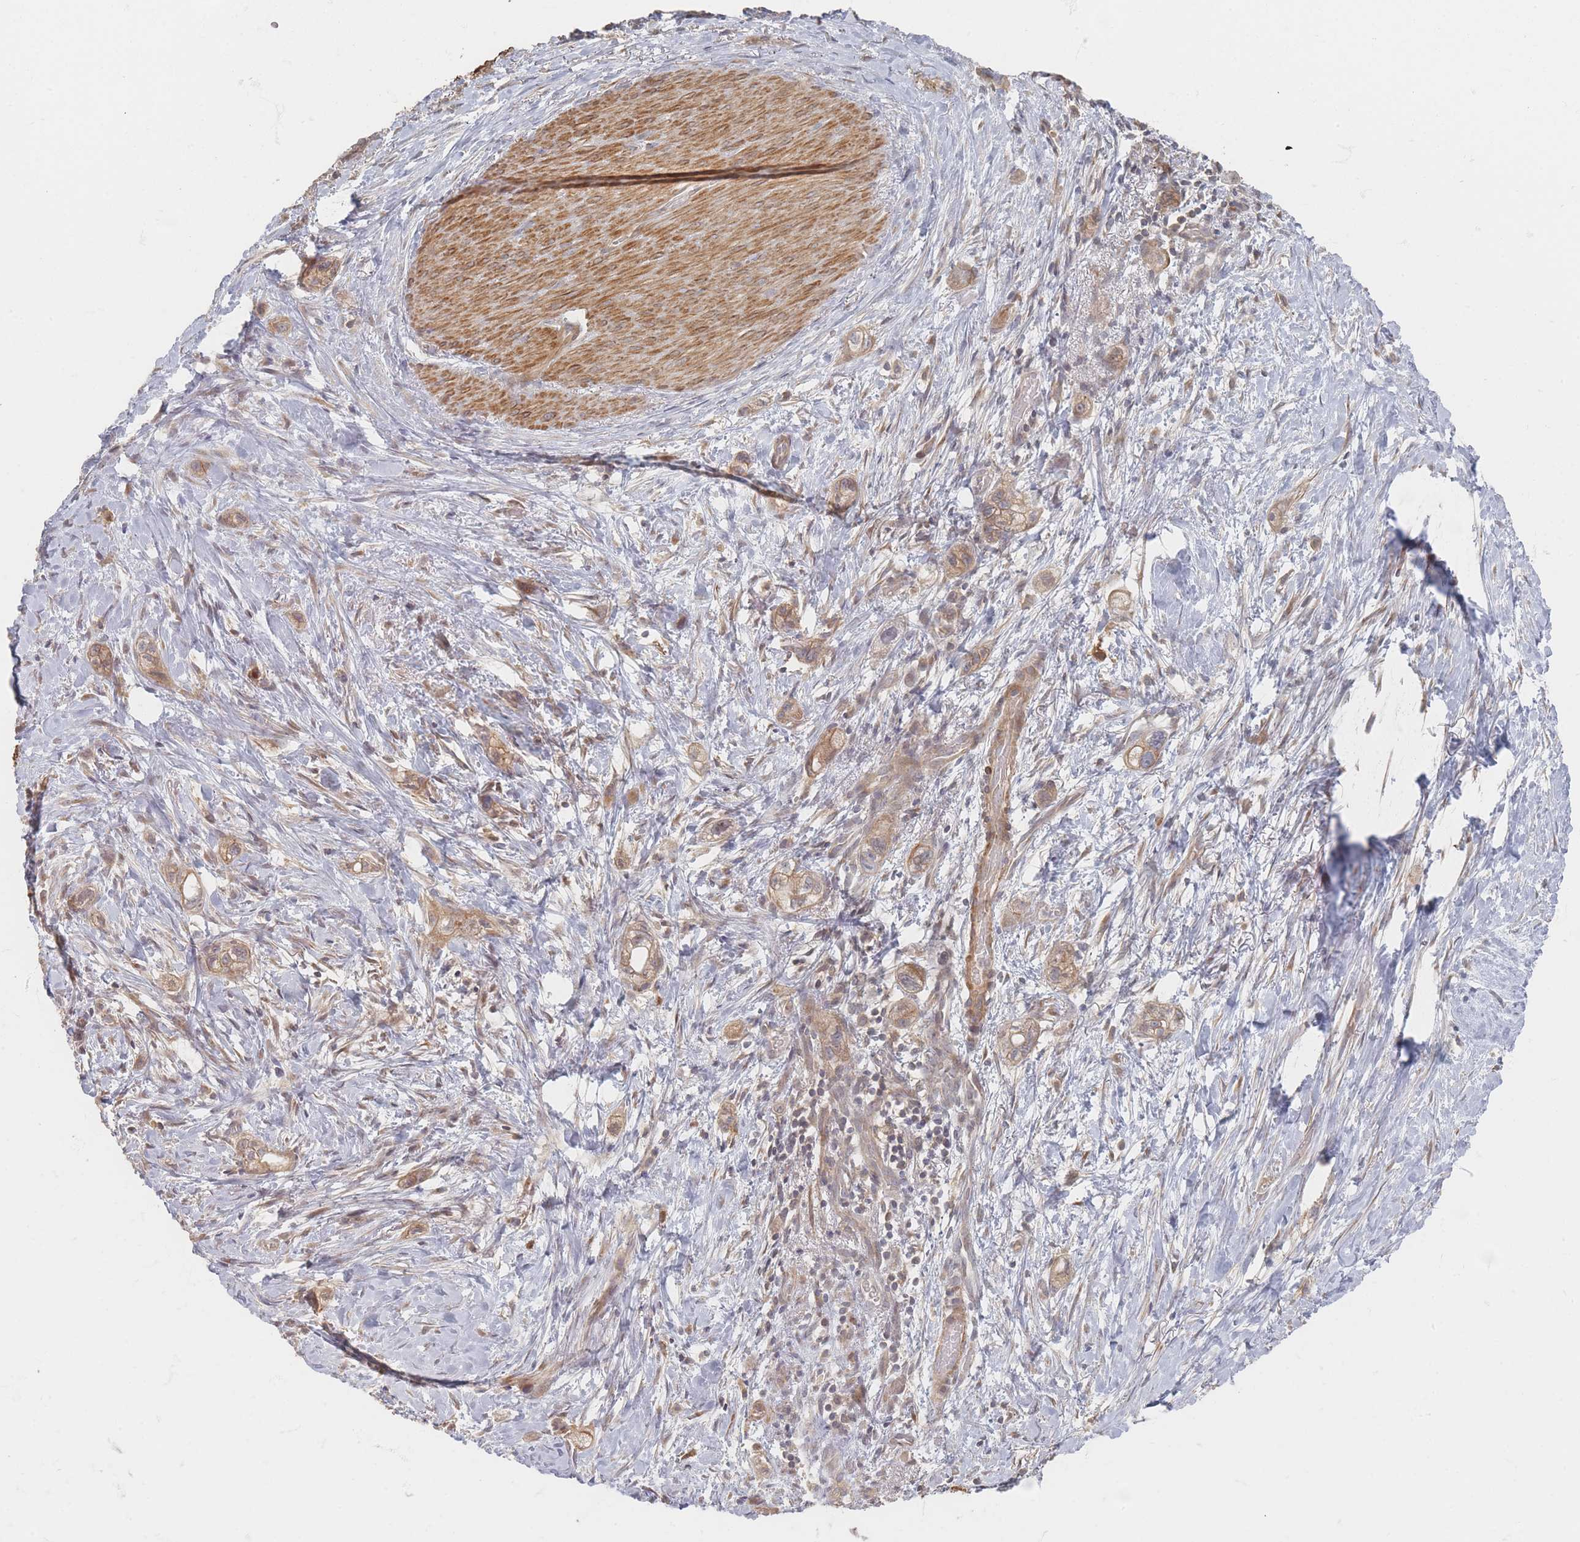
{"staining": {"intensity": "weak", "quantity": ">75%", "location": "cytoplasmic/membranous"}, "tissue": "stomach cancer", "cell_type": "Tumor cells", "image_type": "cancer", "snomed": [{"axis": "morphology", "description": "Adenocarcinoma, NOS"}, {"axis": "topography", "description": "Stomach"}, {"axis": "topography", "description": "Stomach, lower"}], "caption": "High-magnification brightfield microscopy of stomach cancer (adenocarcinoma) stained with DAB (brown) and counterstained with hematoxylin (blue). tumor cells exhibit weak cytoplasmic/membranous positivity is present in approximately>75% of cells. (Stains: DAB in brown, nuclei in blue, Microscopy: brightfield microscopy at high magnification).", "gene": "GLE1", "patient": {"sex": "female", "age": 48}}